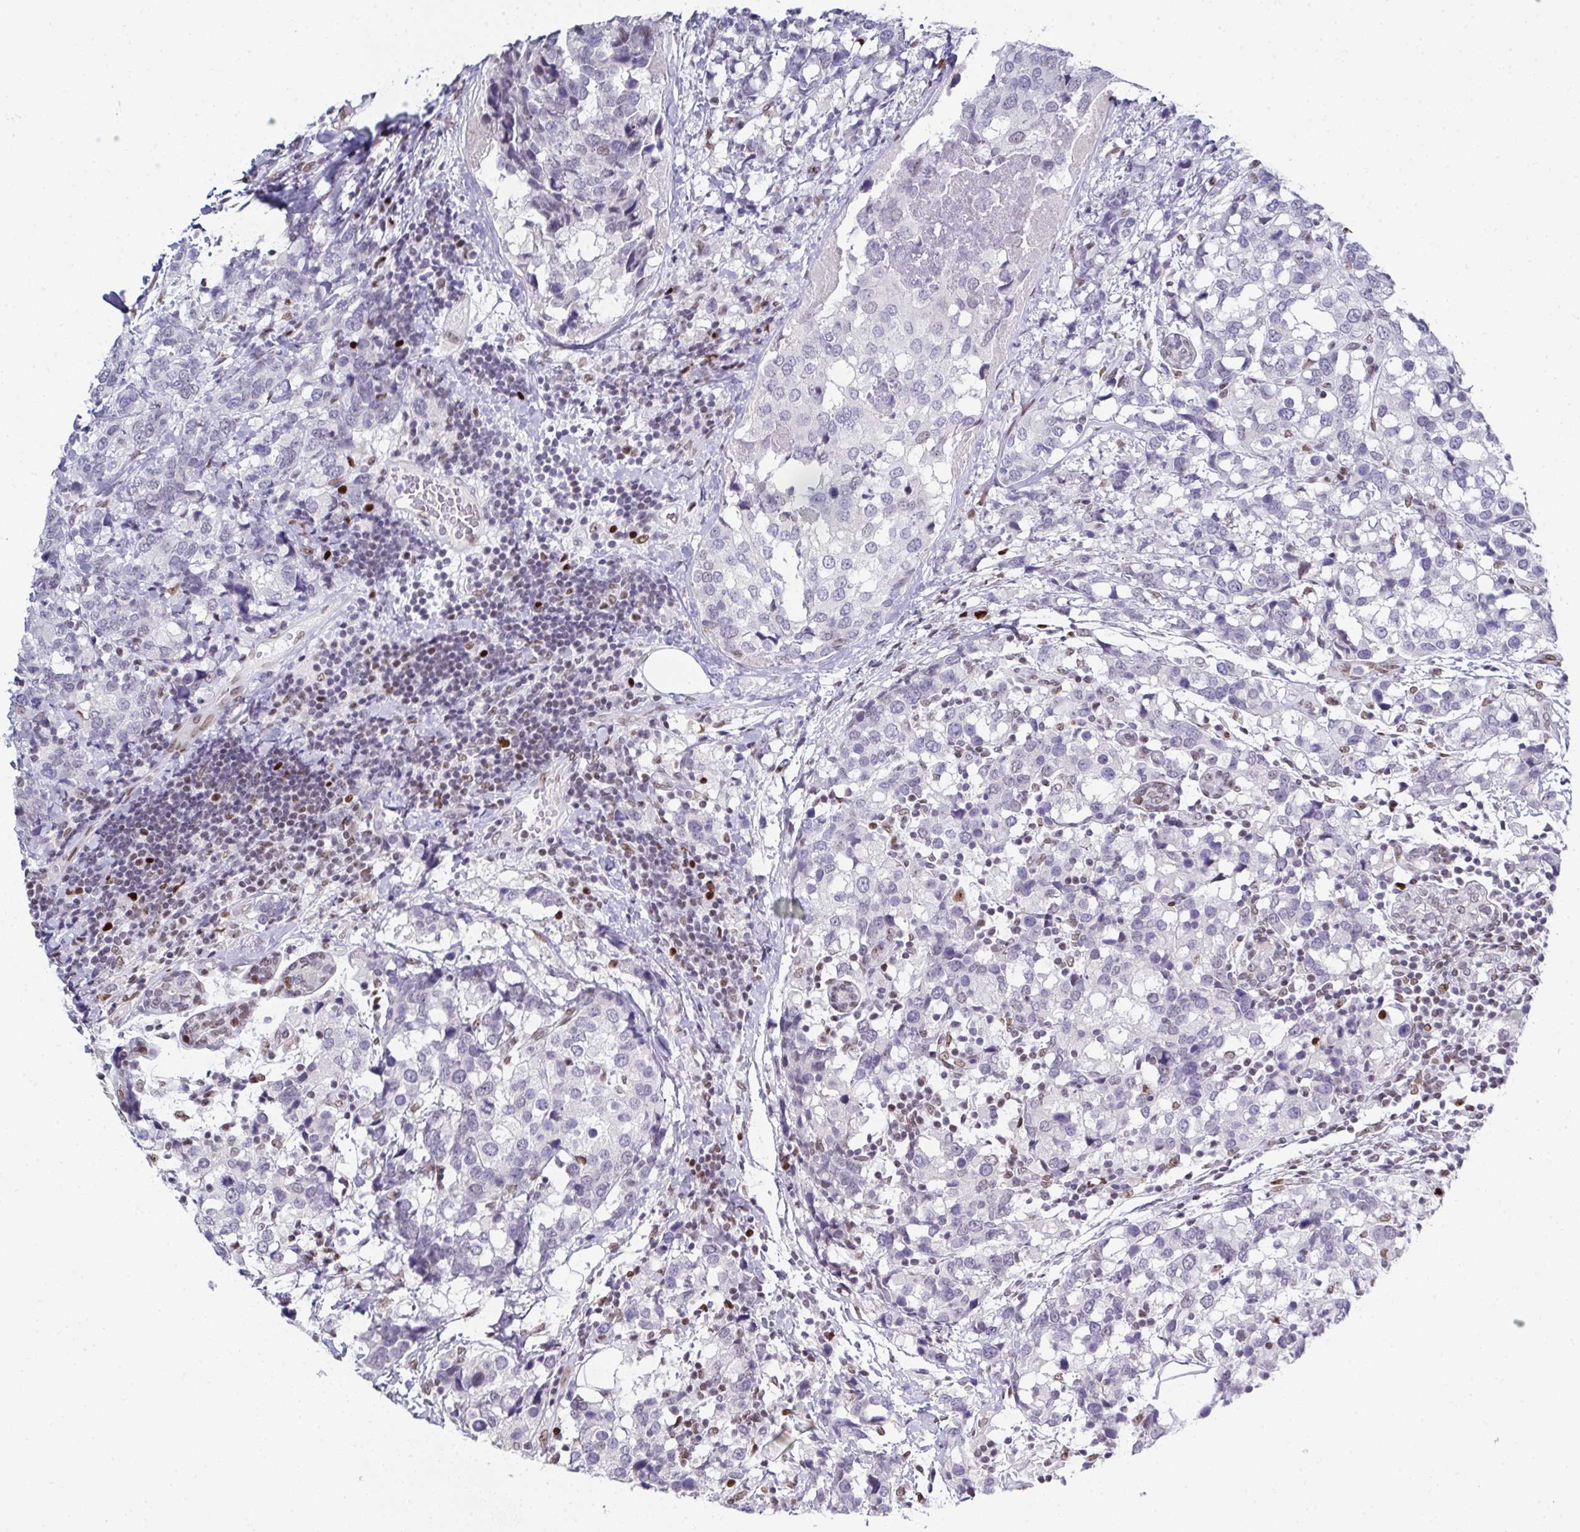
{"staining": {"intensity": "negative", "quantity": "none", "location": "none"}, "tissue": "breast cancer", "cell_type": "Tumor cells", "image_type": "cancer", "snomed": [{"axis": "morphology", "description": "Lobular carcinoma"}, {"axis": "topography", "description": "Breast"}], "caption": "A histopathology image of breast cancer (lobular carcinoma) stained for a protein reveals no brown staining in tumor cells. (Brightfield microscopy of DAB (3,3'-diaminobenzidine) immunohistochemistry at high magnification).", "gene": "RB1", "patient": {"sex": "female", "age": 59}}